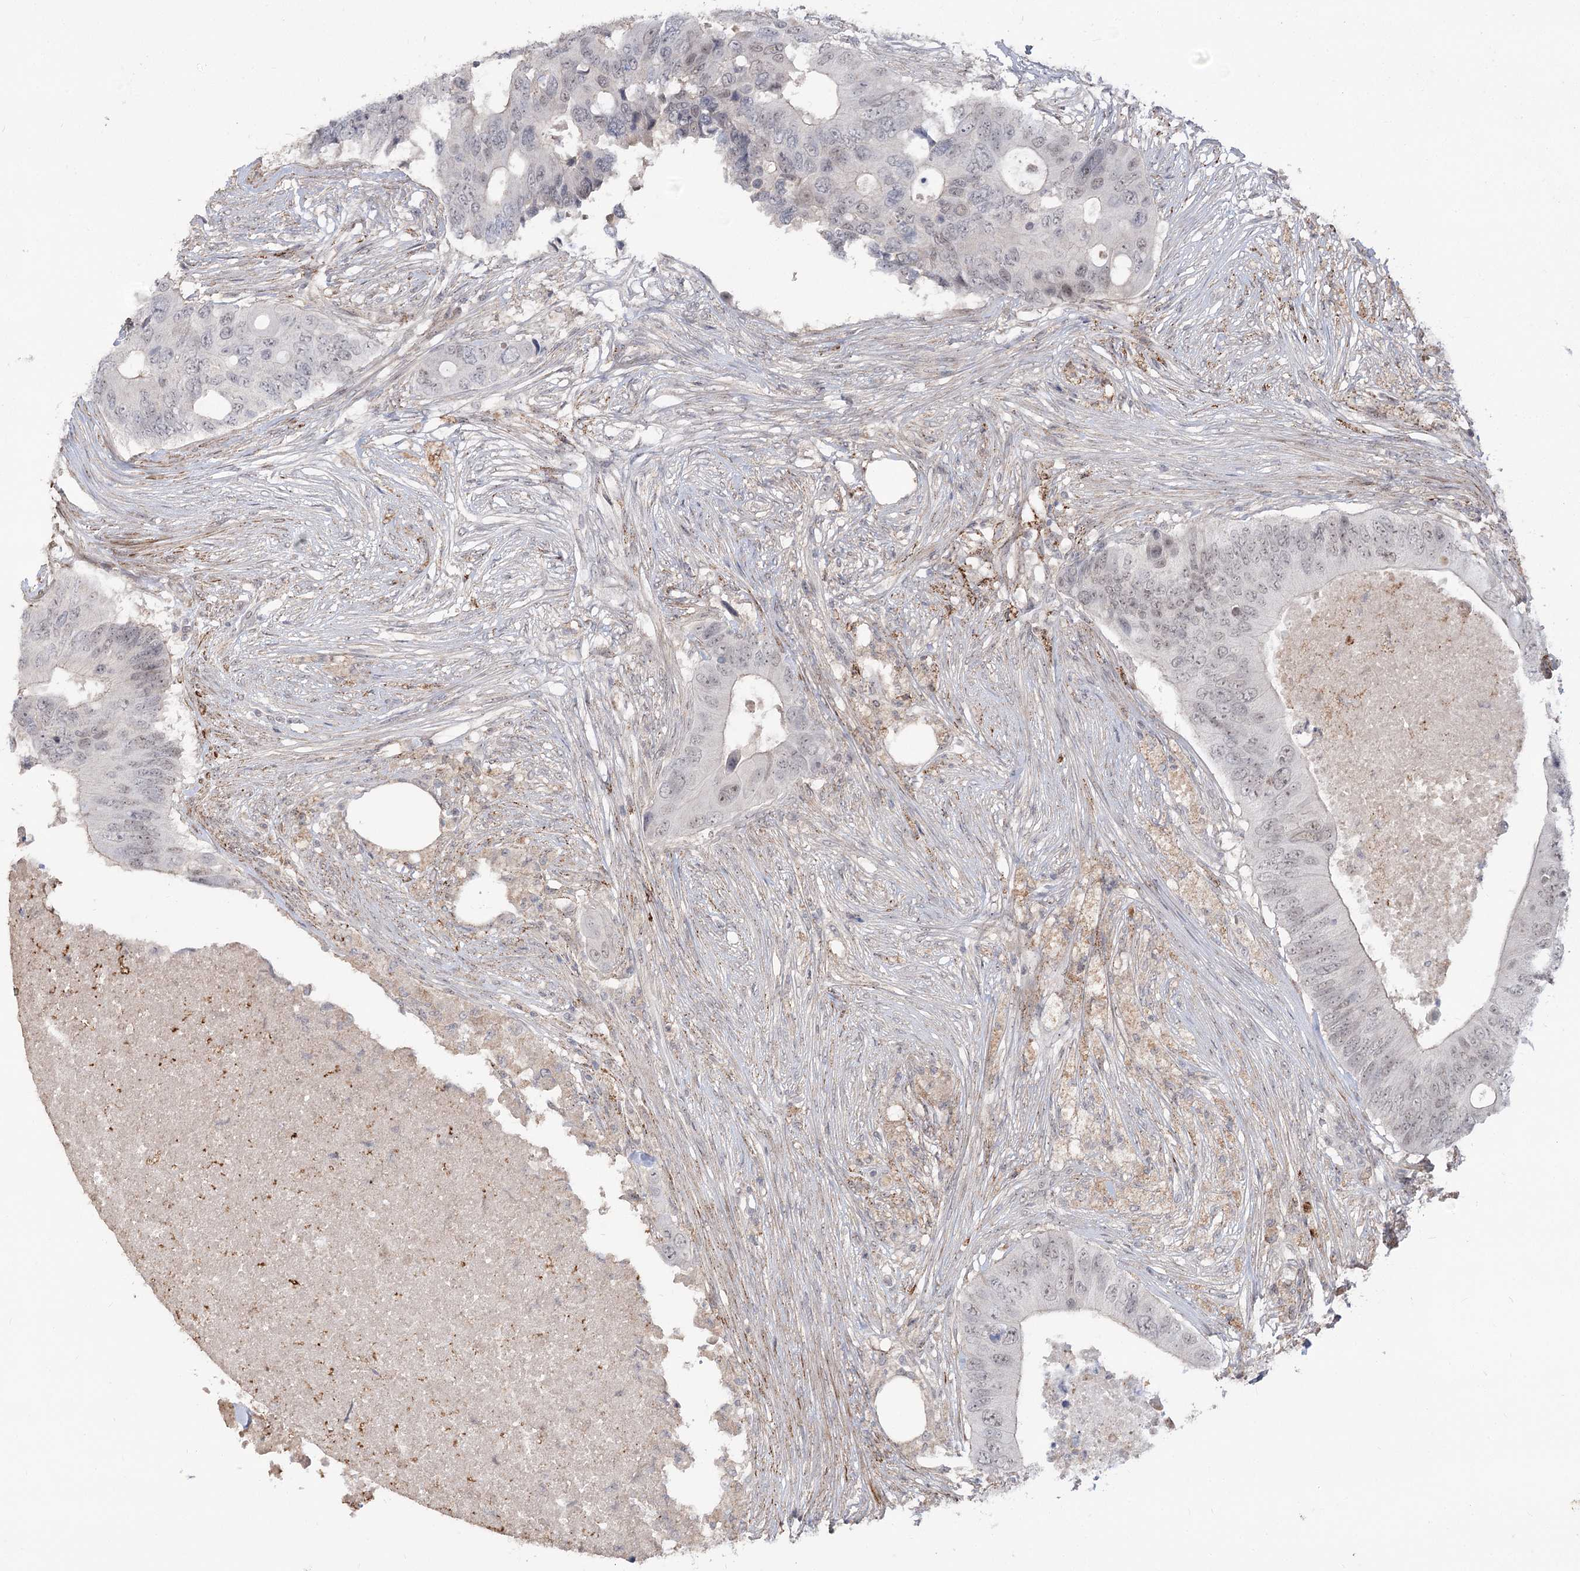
{"staining": {"intensity": "weak", "quantity": "<25%", "location": "nuclear"}, "tissue": "colorectal cancer", "cell_type": "Tumor cells", "image_type": "cancer", "snomed": [{"axis": "morphology", "description": "Adenocarcinoma, NOS"}, {"axis": "topography", "description": "Colon"}], "caption": "This is a image of immunohistochemistry staining of adenocarcinoma (colorectal), which shows no staining in tumor cells.", "gene": "ZSCAN23", "patient": {"sex": "male", "age": 71}}